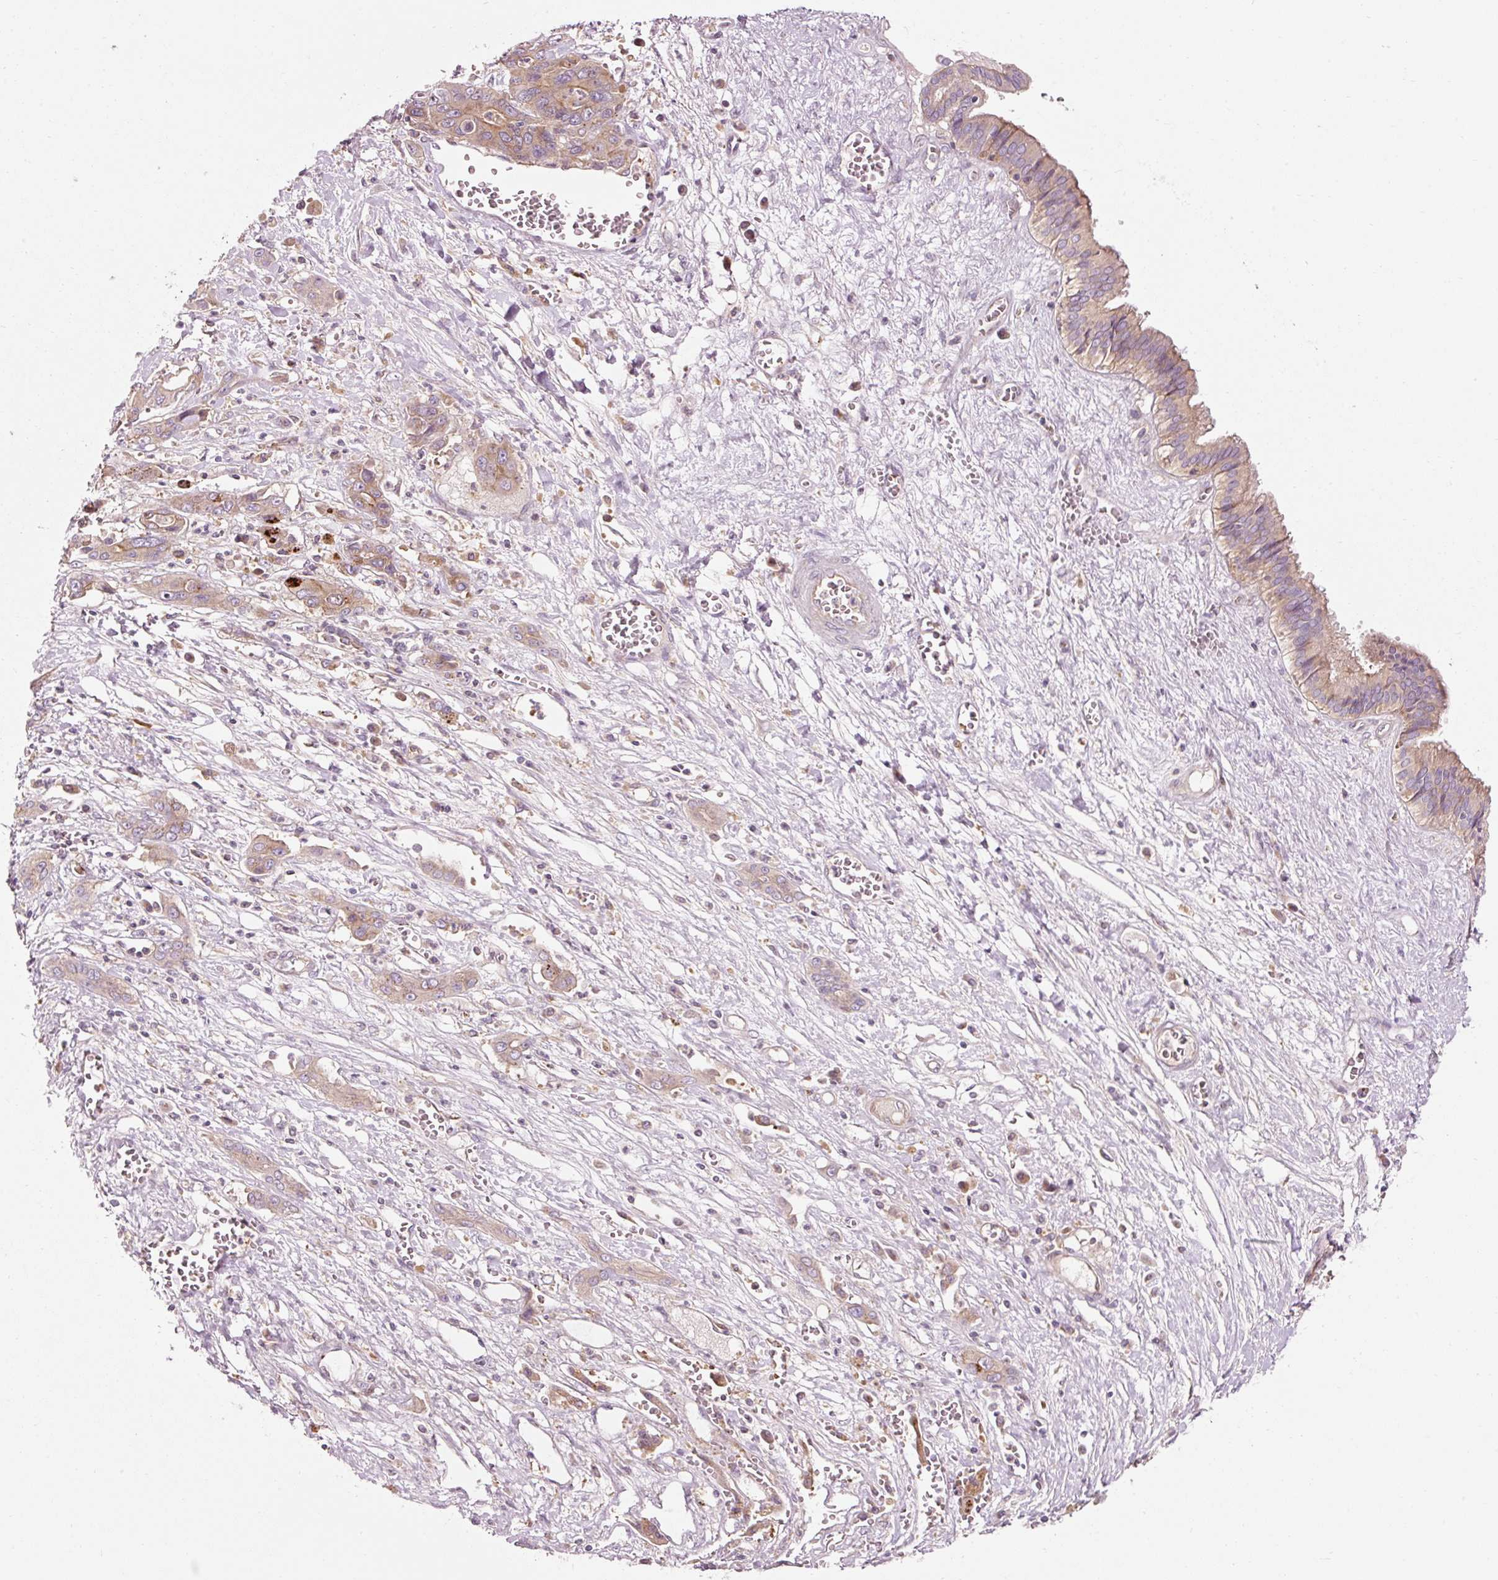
{"staining": {"intensity": "moderate", "quantity": "25%-75%", "location": "cytoplasmic/membranous"}, "tissue": "liver cancer", "cell_type": "Tumor cells", "image_type": "cancer", "snomed": [{"axis": "morphology", "description": "Cholangiocarcinoma"}, {"axis": "topography", "description": "Liver"}], "caption": "A photomicrograph of human liver cholangiocarcinoma stained for a protein demonstrates moderate cytoplasmic/membranous brown staining in tumor cells. (Brightfield microscopy of DAB IHC at high magnification).", "gene": "NAPA", "patient": {"sex": "male", "age": 67}}